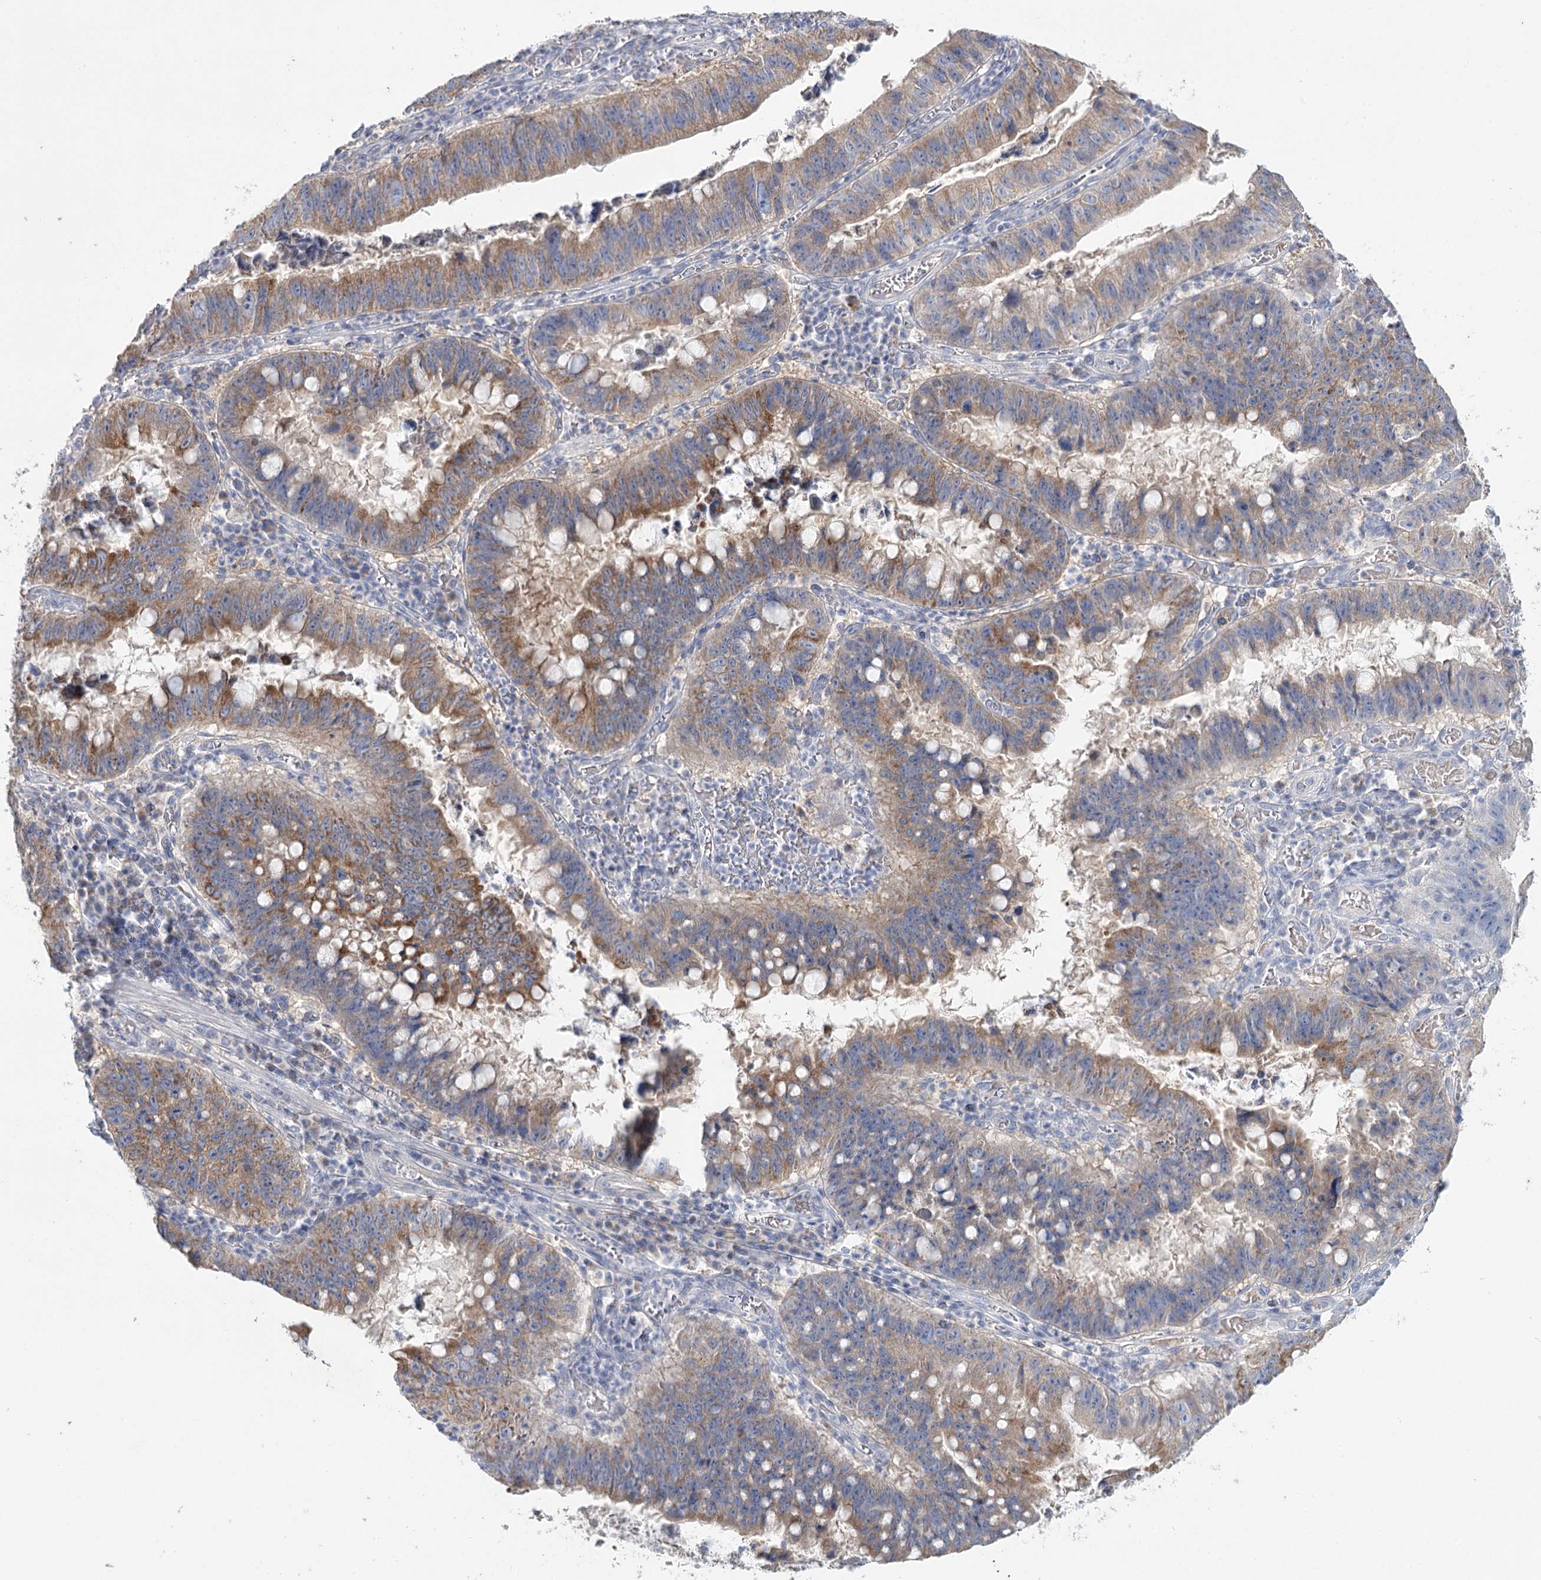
{"staining": {"intensity": "moderate", "quantity": ">75%", "location": "cytoplasmic/membranous"}, "tissue": "stomach cancer", "cell_type": "Tumor cells", "image_type": "cancer", "snomed": [{"axis": "morphology", "description": "Adenocarcinoma, NOS"}, {"axis": "topography", "description": "Stomach"}], "caption": "The immunohistochemical stain highlights moderate cytoplasmic/membranous positivity in tumor cells of adenocarcinoma (stomach) tissue.", "gene": "ARHGAP44", "patient": {"sex": "male", "age": 59}}